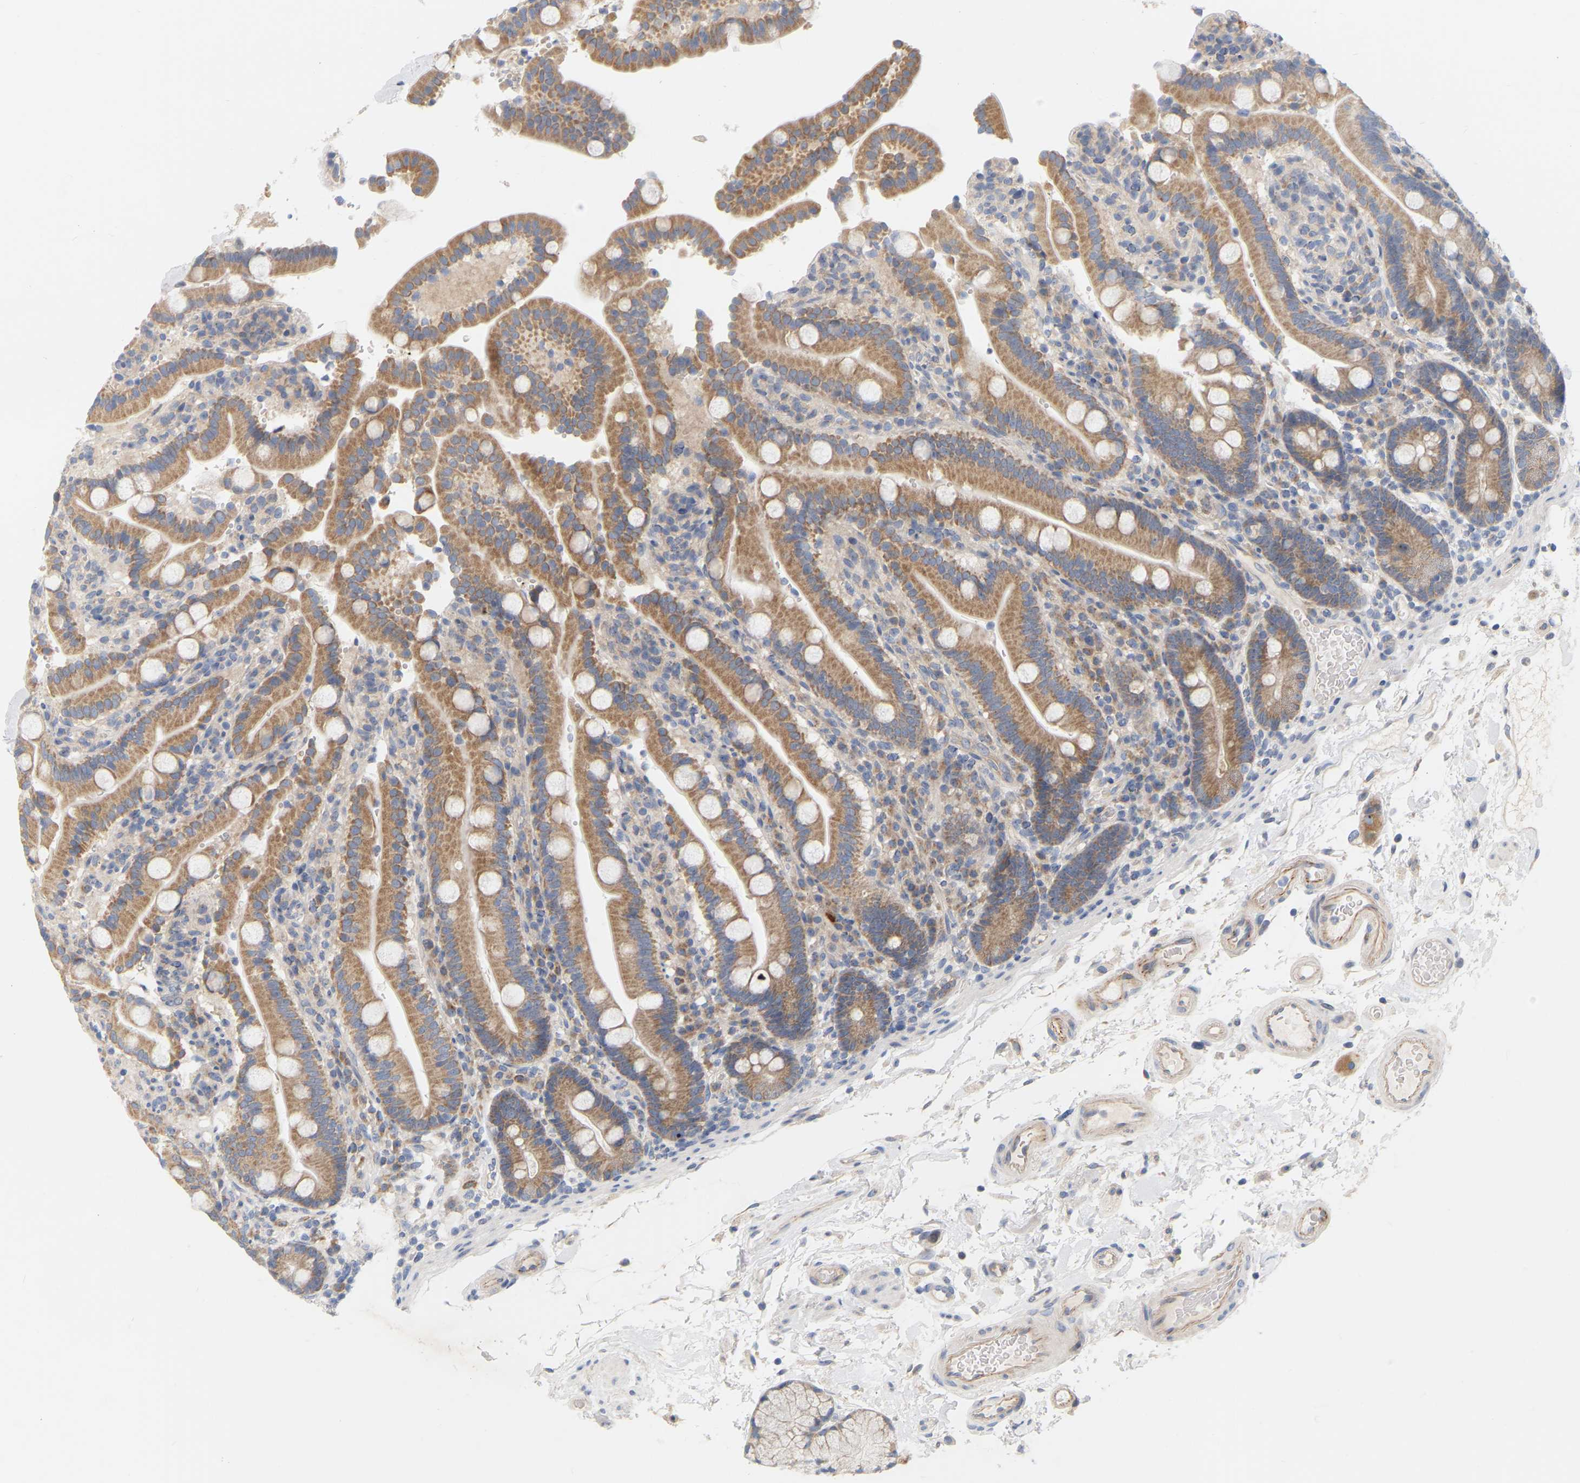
{"staining": {"intensity": "moderate", "quantity": ">75%", "location": "cytoplasmic/membranous"}, "tissue": "duodenum", "cell_type": "Glandular cells", "image_type": "normal", "snomed": [{"axis": "morphology", "description": "Normal tissue, NOS"}, {"axis": "topography", "description": "Small intestine, NOS"}], "caption": "Immunohistochemistry micrograph of normal duodenum stained for a protein (brown), which displays medium levels of moderate cytoplasmic/membranous staining in about >75% of glandular cells.", "gene": "MINDY4", "patient": {"sex": "female", "age": 71}}